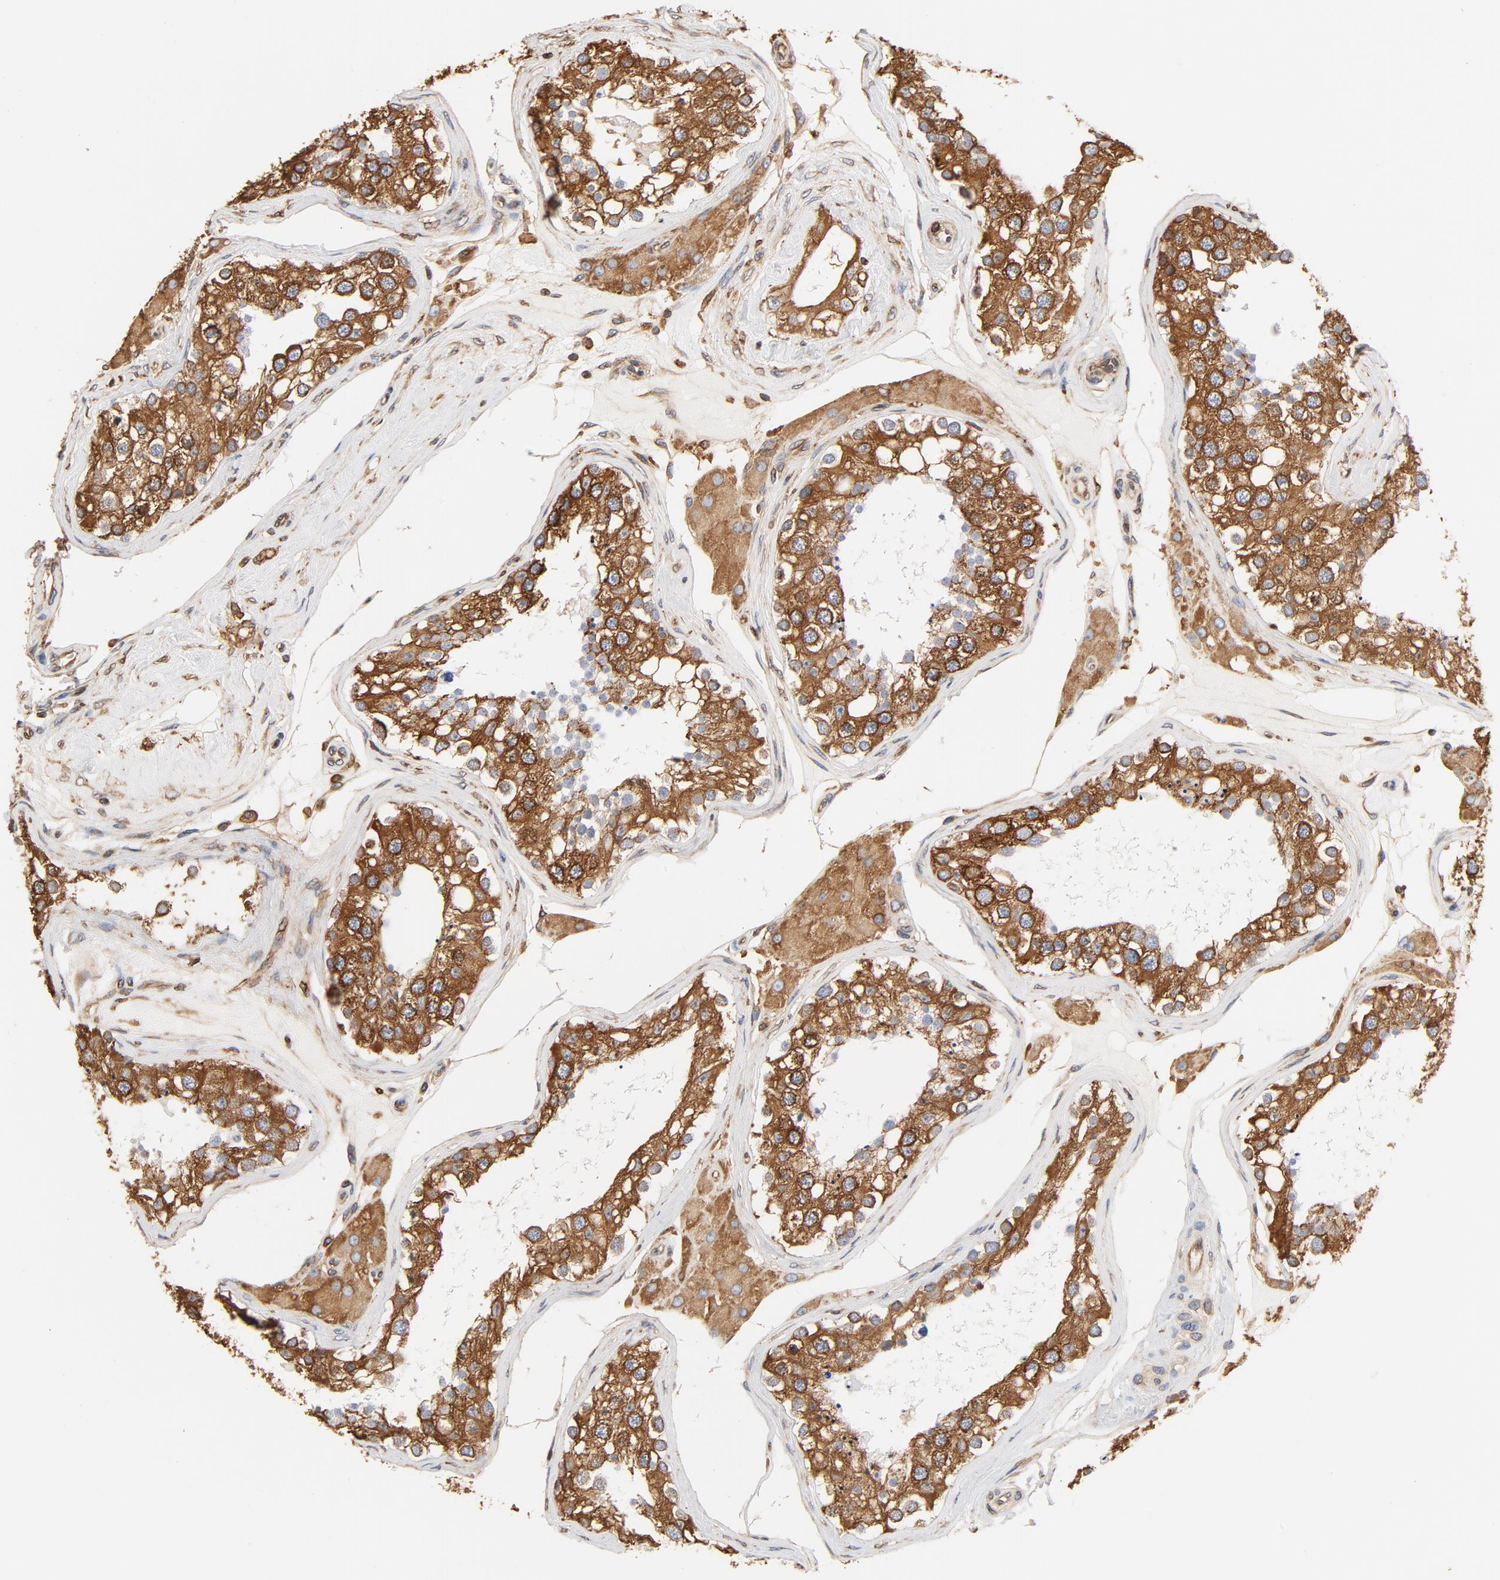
{"staining": {"intensity": "strong", "quantity": ">75%", "location": "cytoplasmic/membranous"}, "tissue": "testis", "cell_type": "Cells in seminiferous ducts", "image_type": "normal", "snomed": [{"axis": "morphology", "description": "Normal tissue, NOS"}, {"axis": "topography", "description": "Testis"}], "caption": "Immunohistochemistry image of normal testis: testis stained using immunohistochemistry (IHC) demonstrates high levels of strong protein expression localized specifically in the cytoplasmic/membranous of cells in seminiferous ducts, appearing as a cytoplasmic/membranous brown color.", "gene": "BCAP31", "patient": {"sex": "male", "age": 68}}